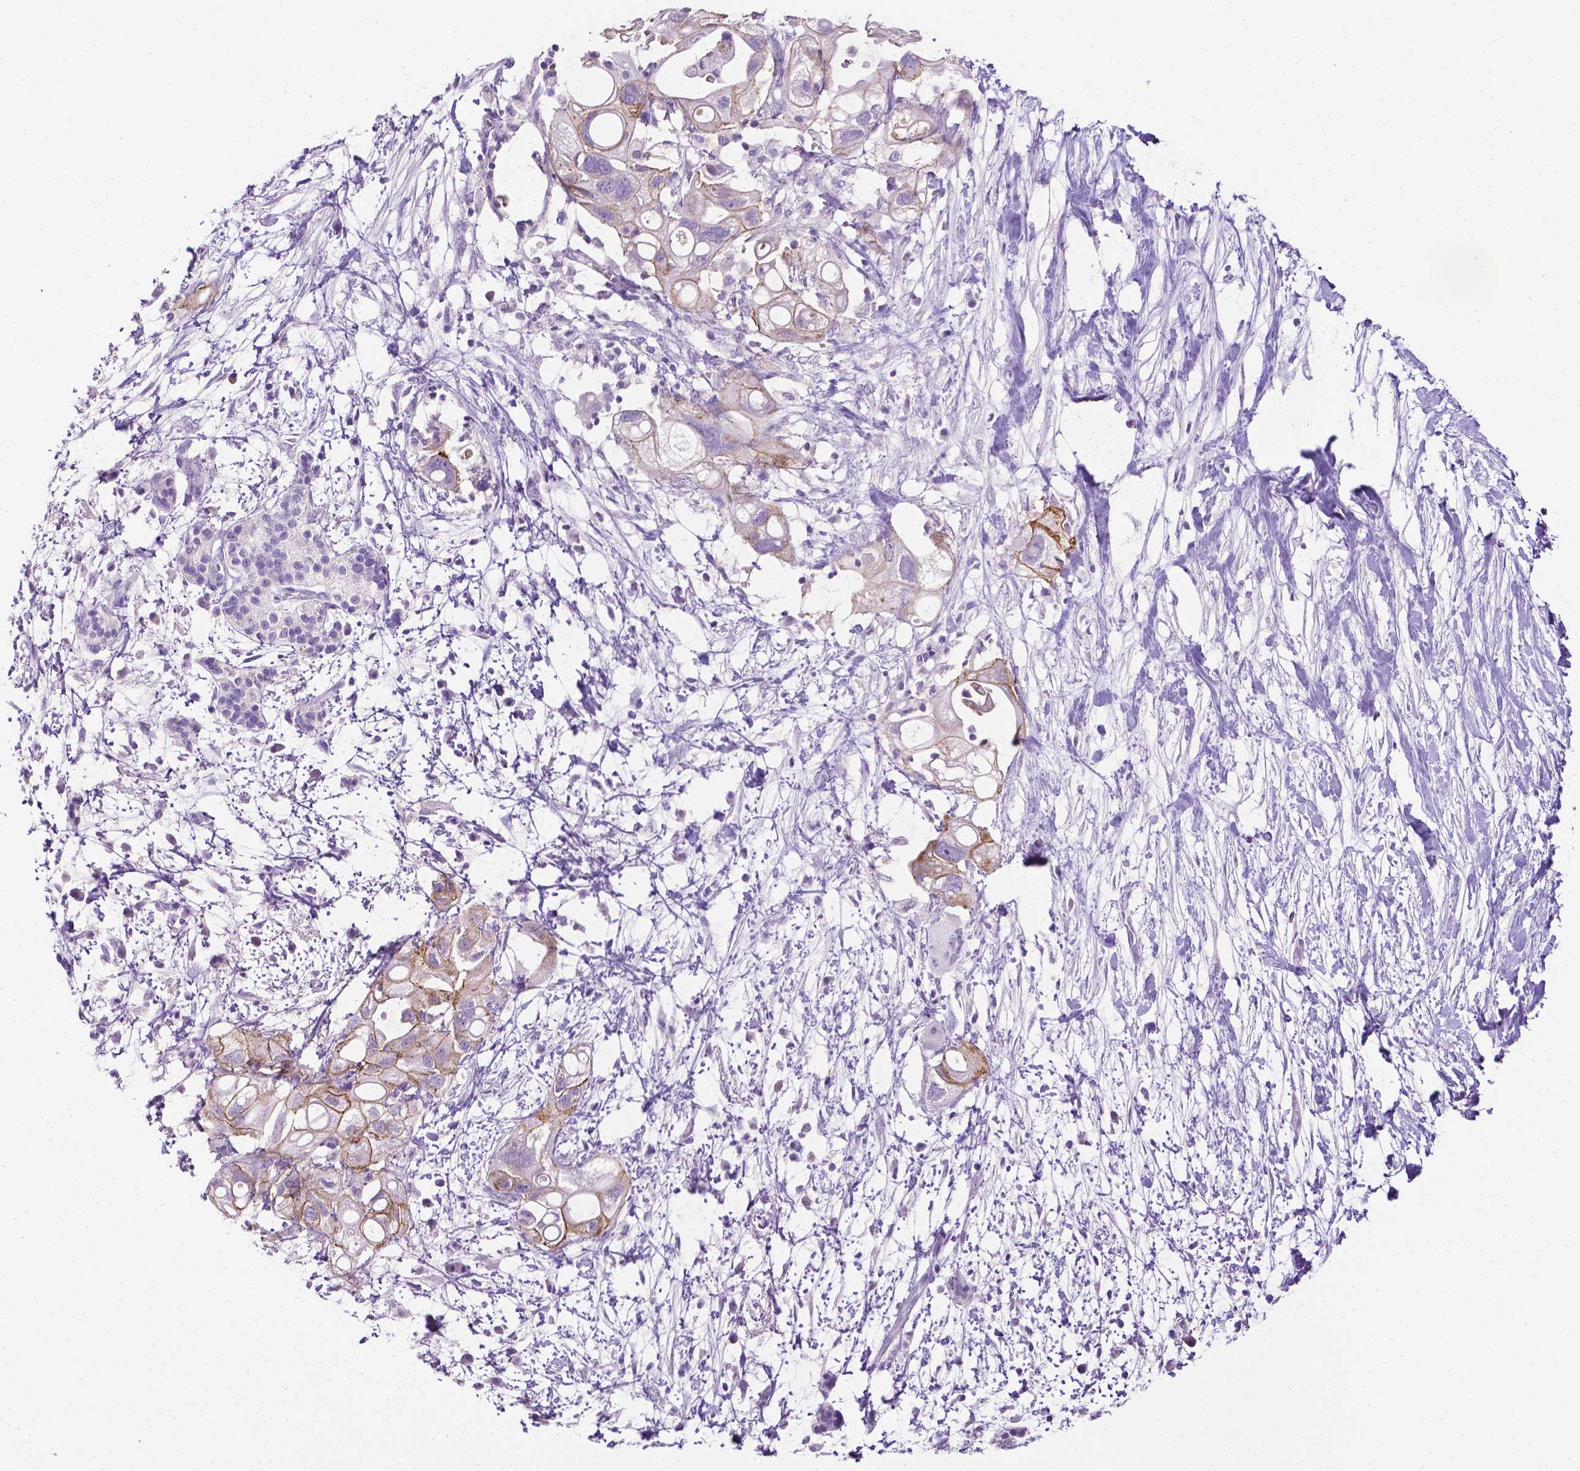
{"staining": {"intensity": "moderate", "quantity": "<25%", "location": "cytoplasmic/membranous"}, "tissue": "pancreatic cancer", "cell_type": "Tumor cells", "image_type": "cancer", "snomed": [{"axis": "morphology", "description": "Adenocarcinoma, NOS"}, {"axis": "topography", "description": "Pancreas"}], "caption": "Immunohistochemical staining of human pancreatic cancer exhibits low levels of moderate cytoplasmic/membranous expression in approximately <25% of tumor cells.", "gene": "TACSTD2", "patient": {"sex": "female", "age": 72}}